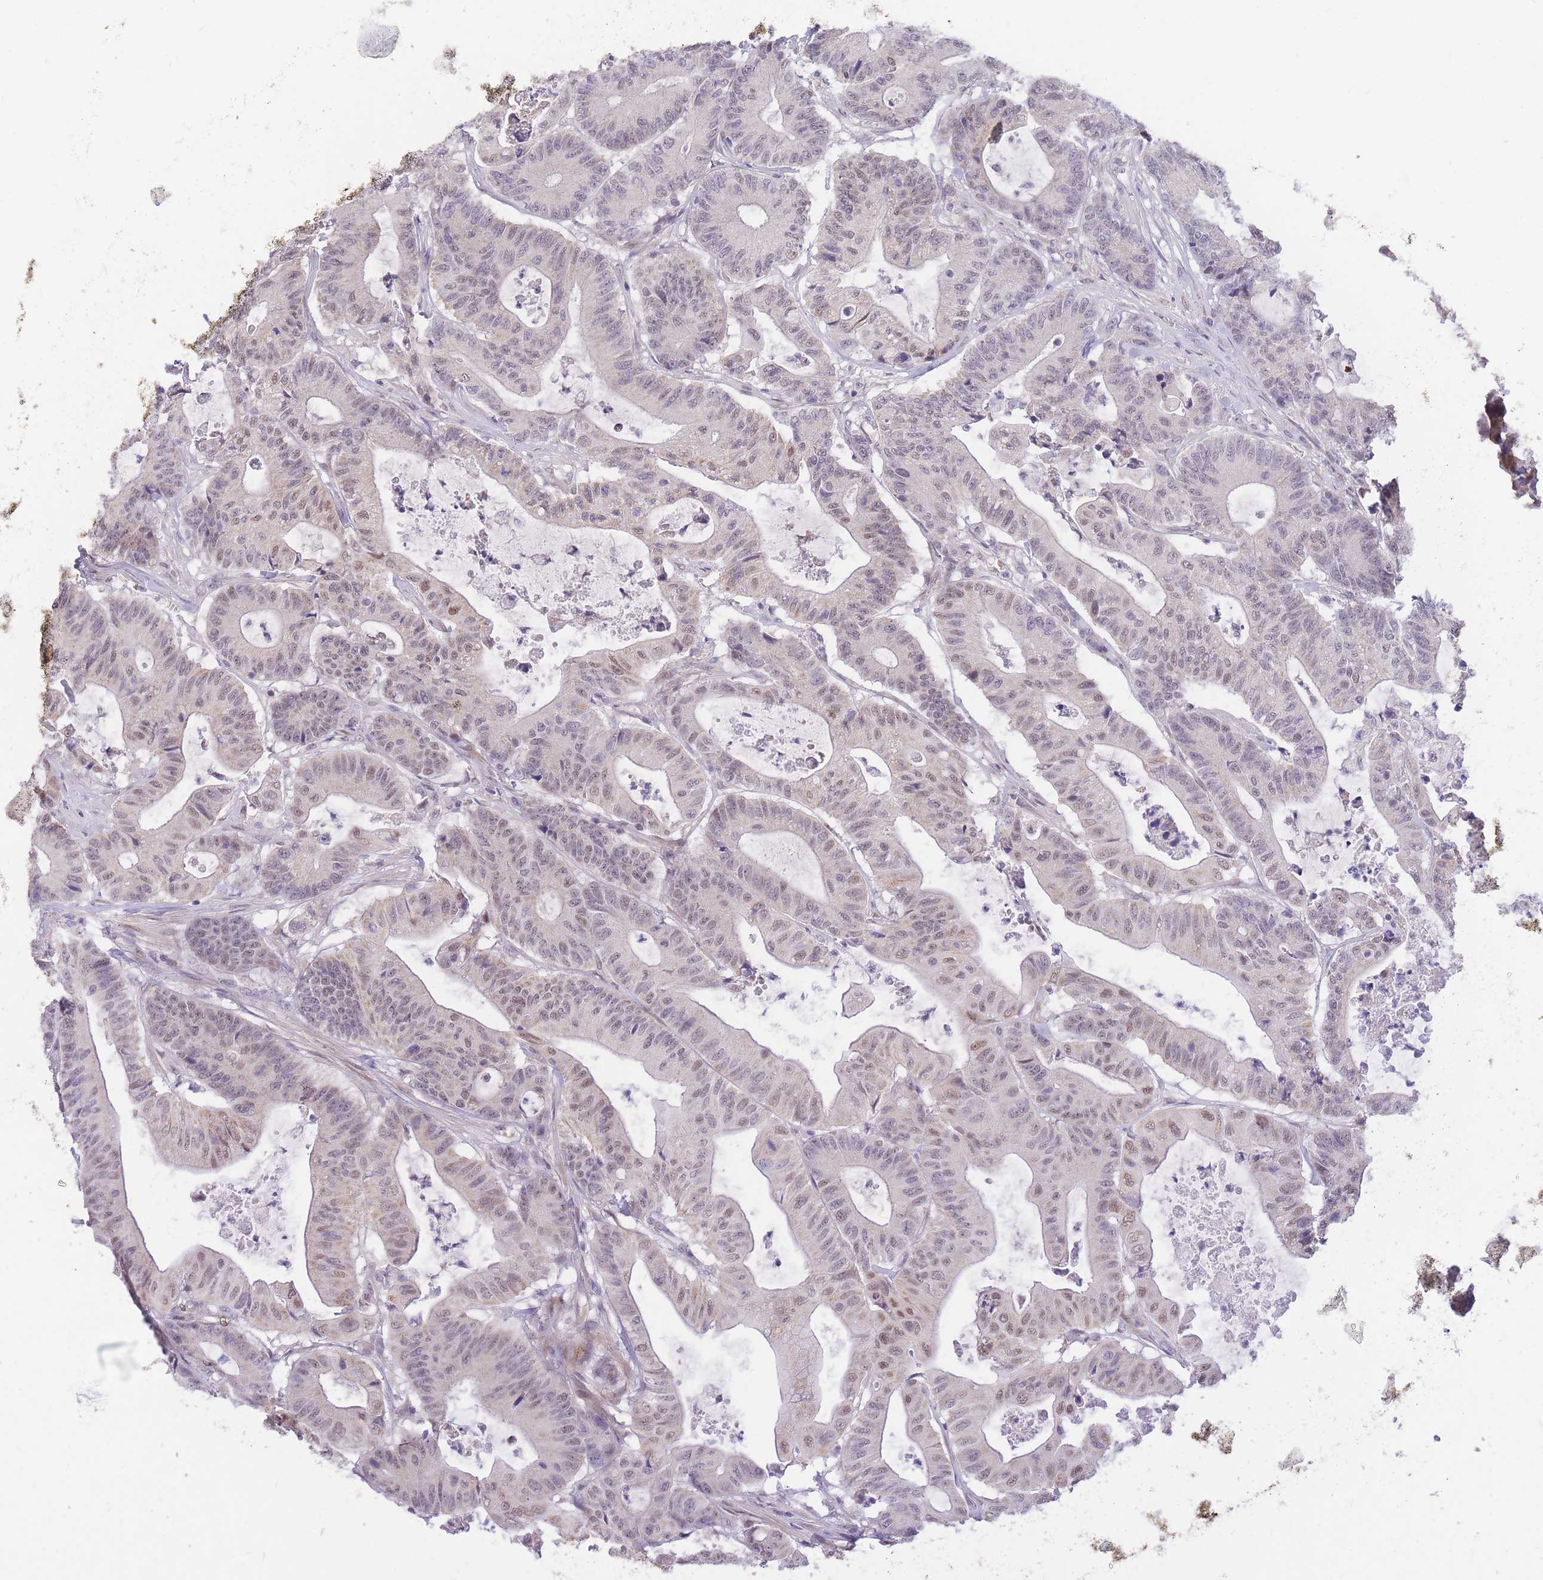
{"staining": {"intensity": "weak", "quantity": "<25%", "location": "nuclear"}, "tissue": "colorectal cancer", "cell_type": "Tumor cells", "image_type": "cancer", "snomed": [{"axis": "morphology", "description": "Adenocarcinoma, NOS"}, {"axis": "topography", "description": "Colon"}], "caption": "IHC photomicrograph of colorectal adenocarcinoma stained for a protein (brown), which shows no expression in tumor cells. (DAB IHC with hematoxylin counter stain).", "gene": "MINDY2", "patient": {"sex": "female", "age": 84}}